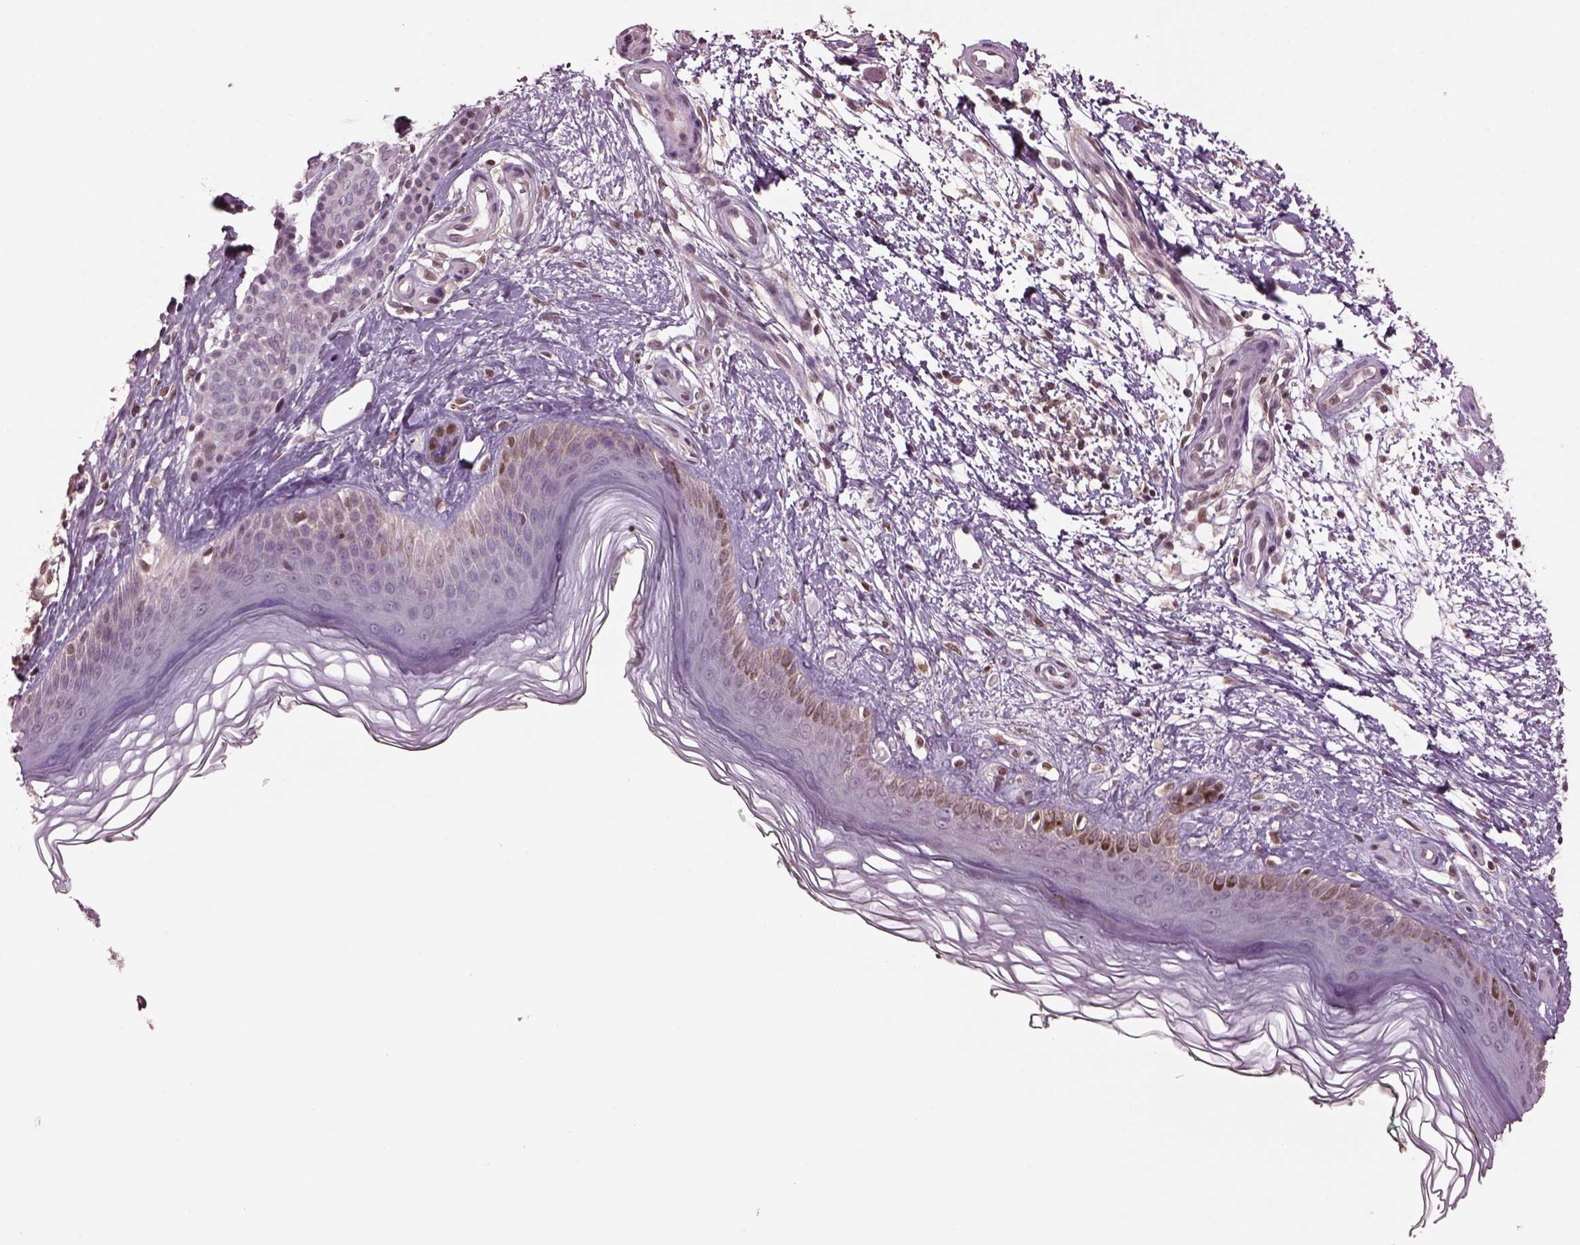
{"staining": {"intensity": "weak", "quantity": ">75%", "location": "cytoplasmic/membranous,nuclear"}, "tissue": "melanoma", "cell_type": "Tumor cells", "image_type": "cancer", "snomed": [{"axis": "morphology", "description": "Malignant melanoma, NOS"}, {"axis": "topography", "description": "Skin"}], "caption": "Immunohistochemical staining of human malignant melanoma displays low levels of weak cytoplasmic/membranous and nuclear protein staining in approximately >75% of tumor cells. (DAB = brown stain, brightfield microscopy at high magnification).", "gene": "SRI", "patient": {"sex": "female", "age": 90}}